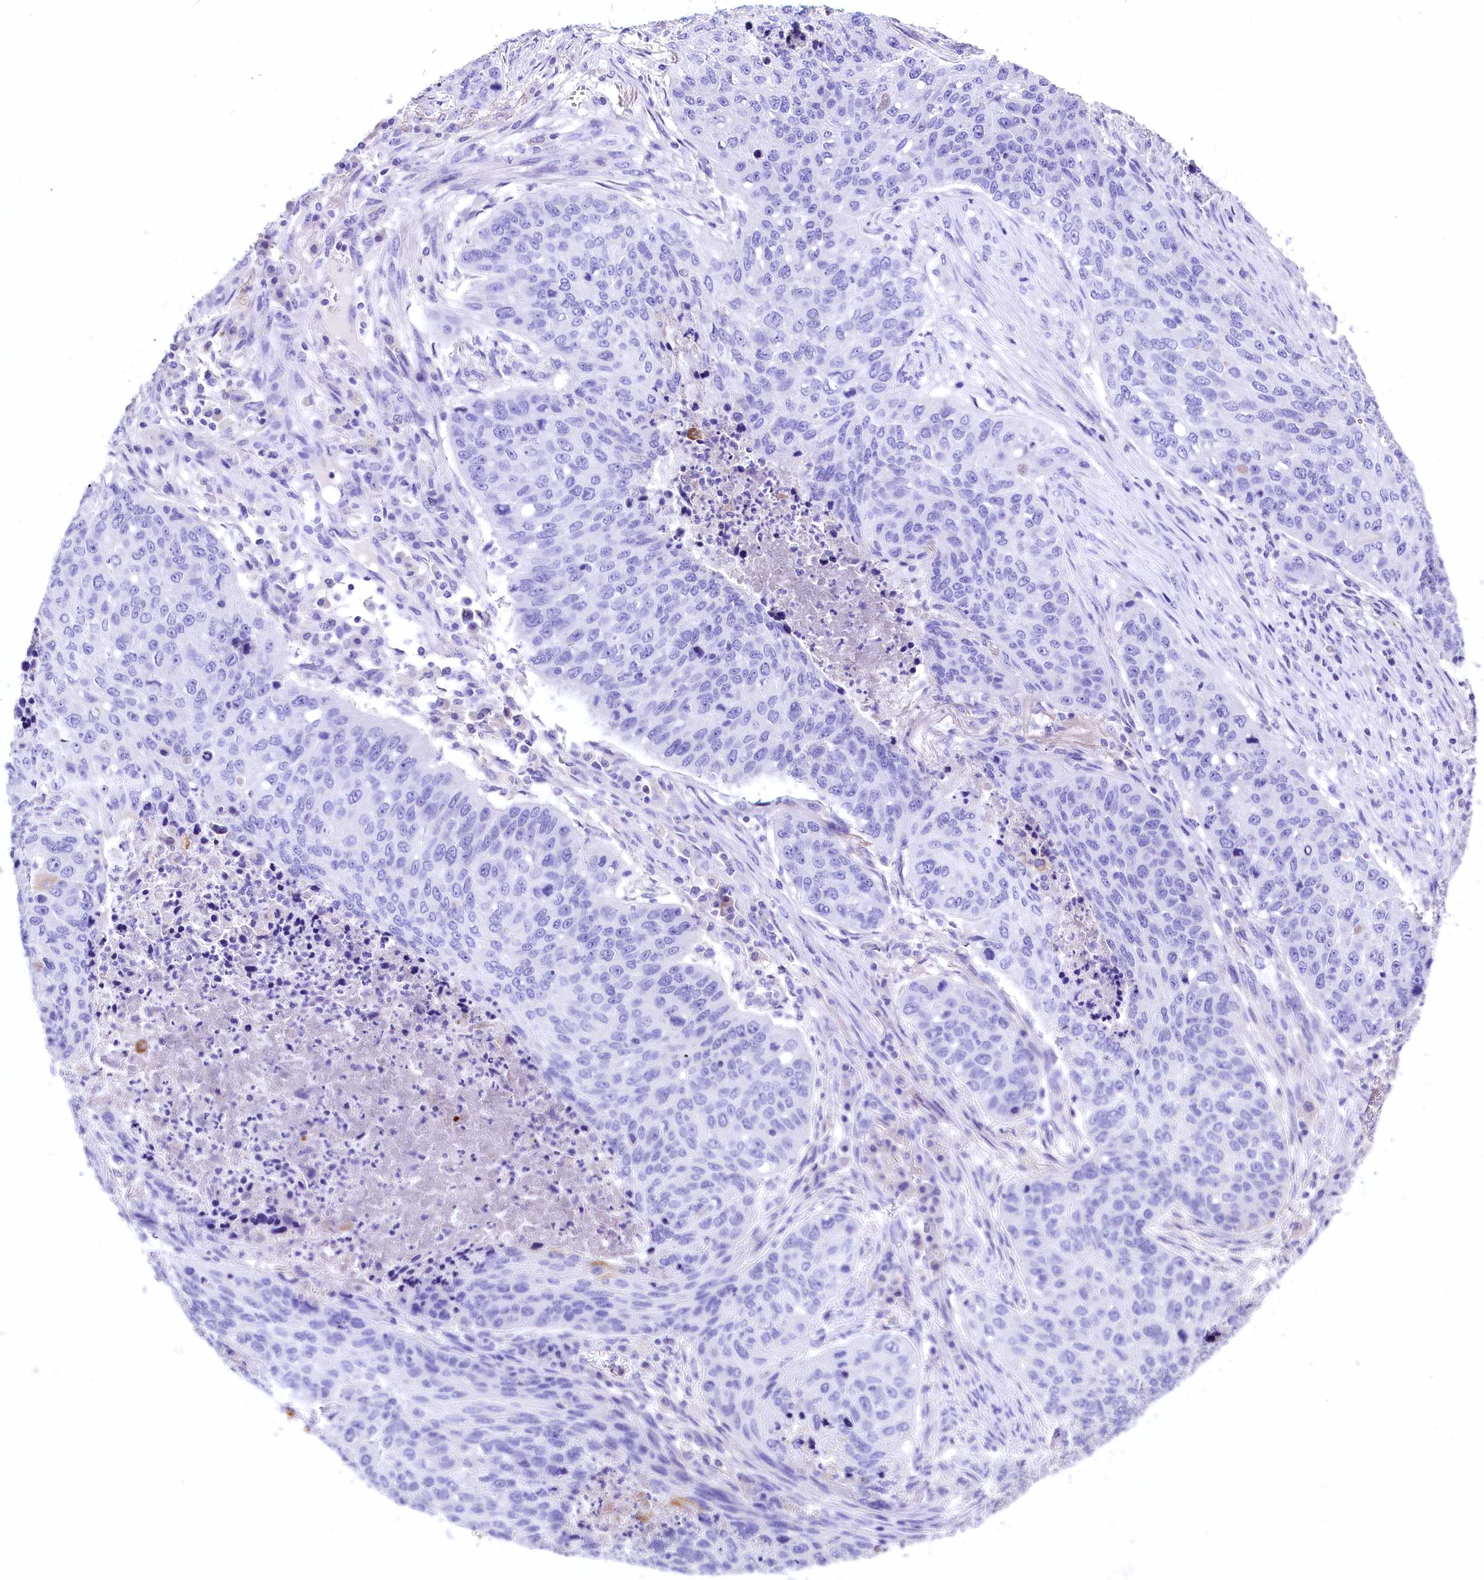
{"staining": {"intensity": "negative", "quantity": "none", "location": "none"}, "tissue": "lung cancer", "cell_type": "Tumor cells", "image_type": "cancer", "snomed": [{"axis": "morphology", "description": "Squamous cell carcinoma, NOS"}, {"axis": "topography", "description": "Lung"}], "caption": "Immunohistochemistry of squamous cell carcinoma (lung) shows no expression in tumor cells.", "gene": "A2ML1", "patient": {"sex": "female", "age": 63}}